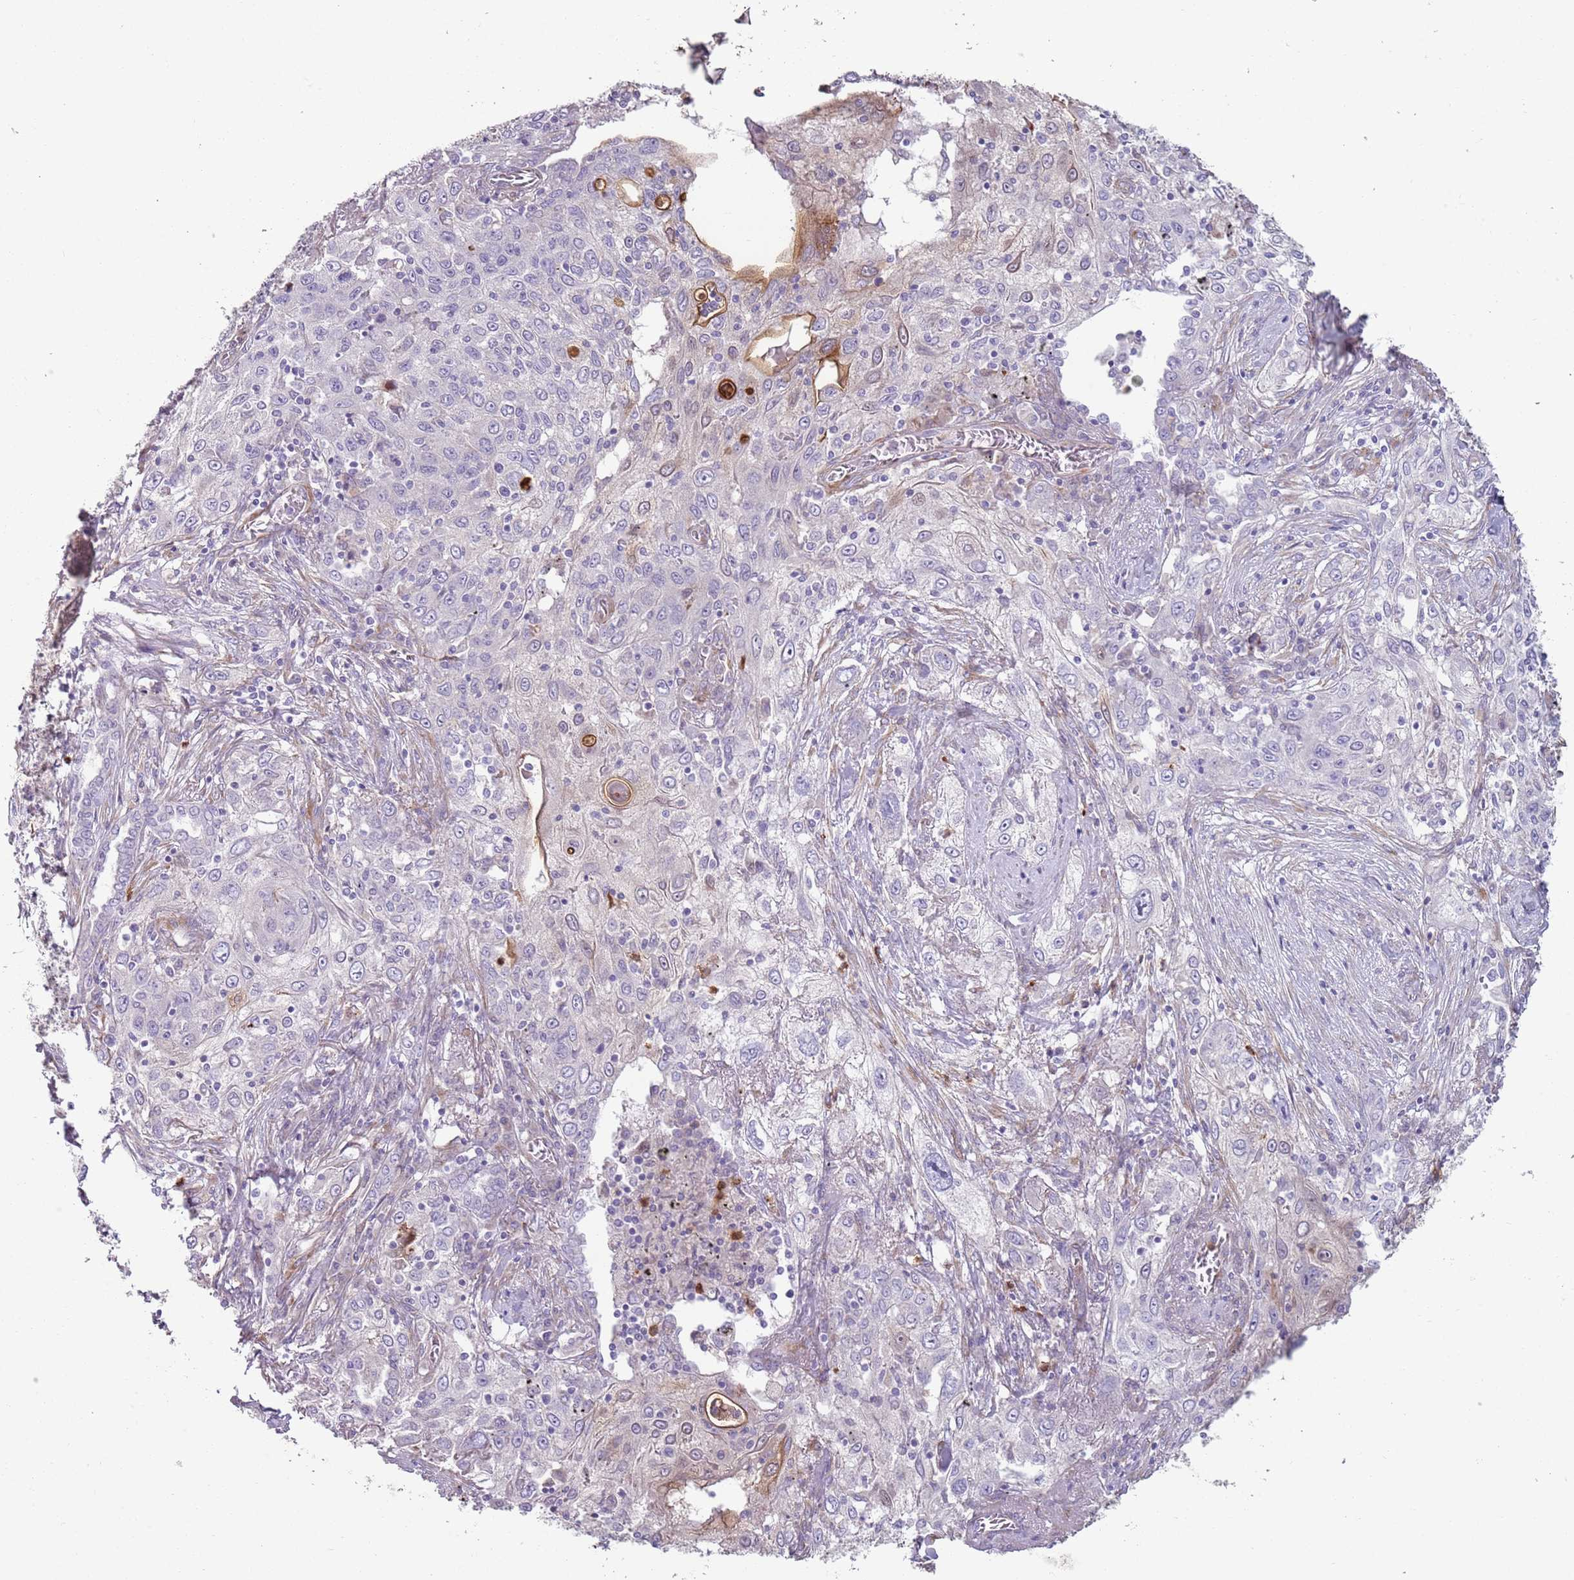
{"staining": {"intensity": "negative", "quantity": "none", "location": "none"}, "tissue": "lung cancer", "cell_type": "Tumor cells", "image_type": "cancer", "snomed": [{"axis": "morphology", "description": "Squamous cell carcinoma, NOS"}, {"axis": "topography", "description": "Lung"}], "caption": "IHC micrograph of human lung cancer stained for a protein (brown), which demonstrates no staining in tumor cells.", "gene": "PHLPP2", "patient": {"sex": "female", "age": 69}}